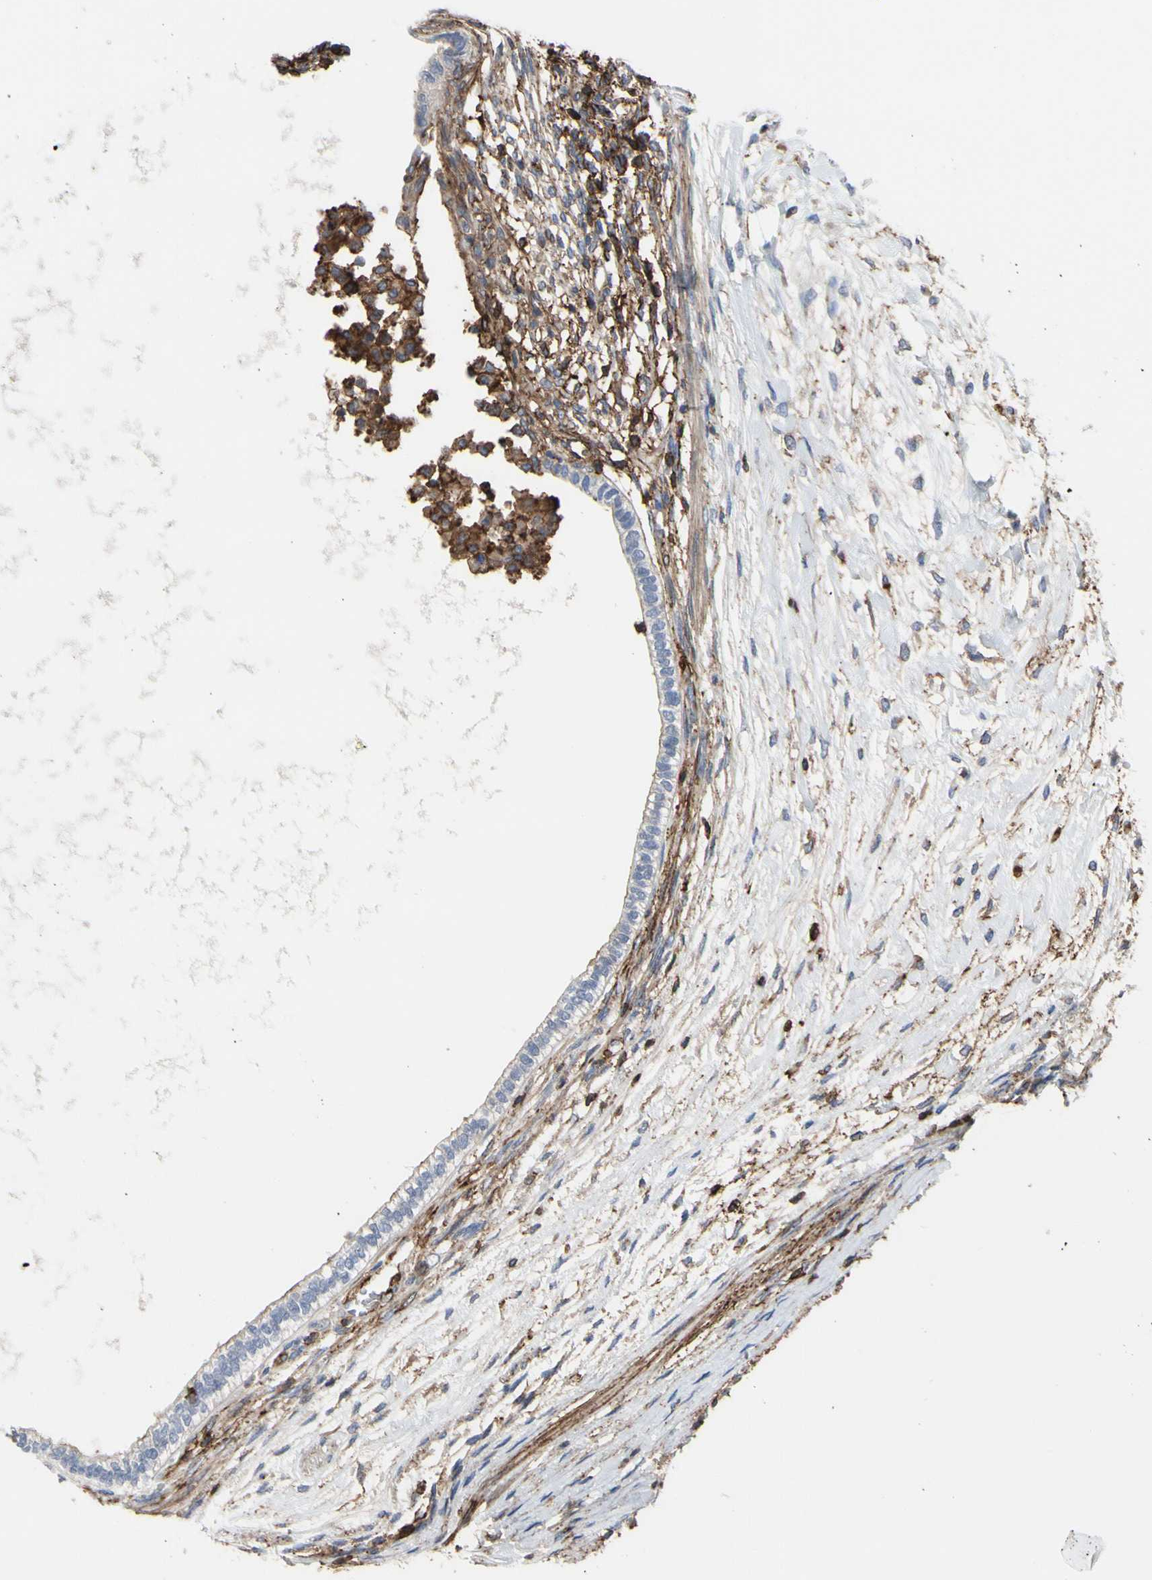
{"staining": {"intensity": "negative", "quantity": "none", "location": "none"}, "tissue": "testis cancer", "cell_type": "Tumor cells", "image_type": "cancer", "snomed": [{"axis": "morphology", "description": "Carcinoma, Embryonal, NOS"}, {"axis": "topography", "description": "Testis"}], "caption": "High power microscopy image of an immunohistochemistry (IHC) image of testis cancer, revealing no significant staining in tumor cells.", "gene": "ANXA6", "patient": {"sex": "male", "age": 26}}